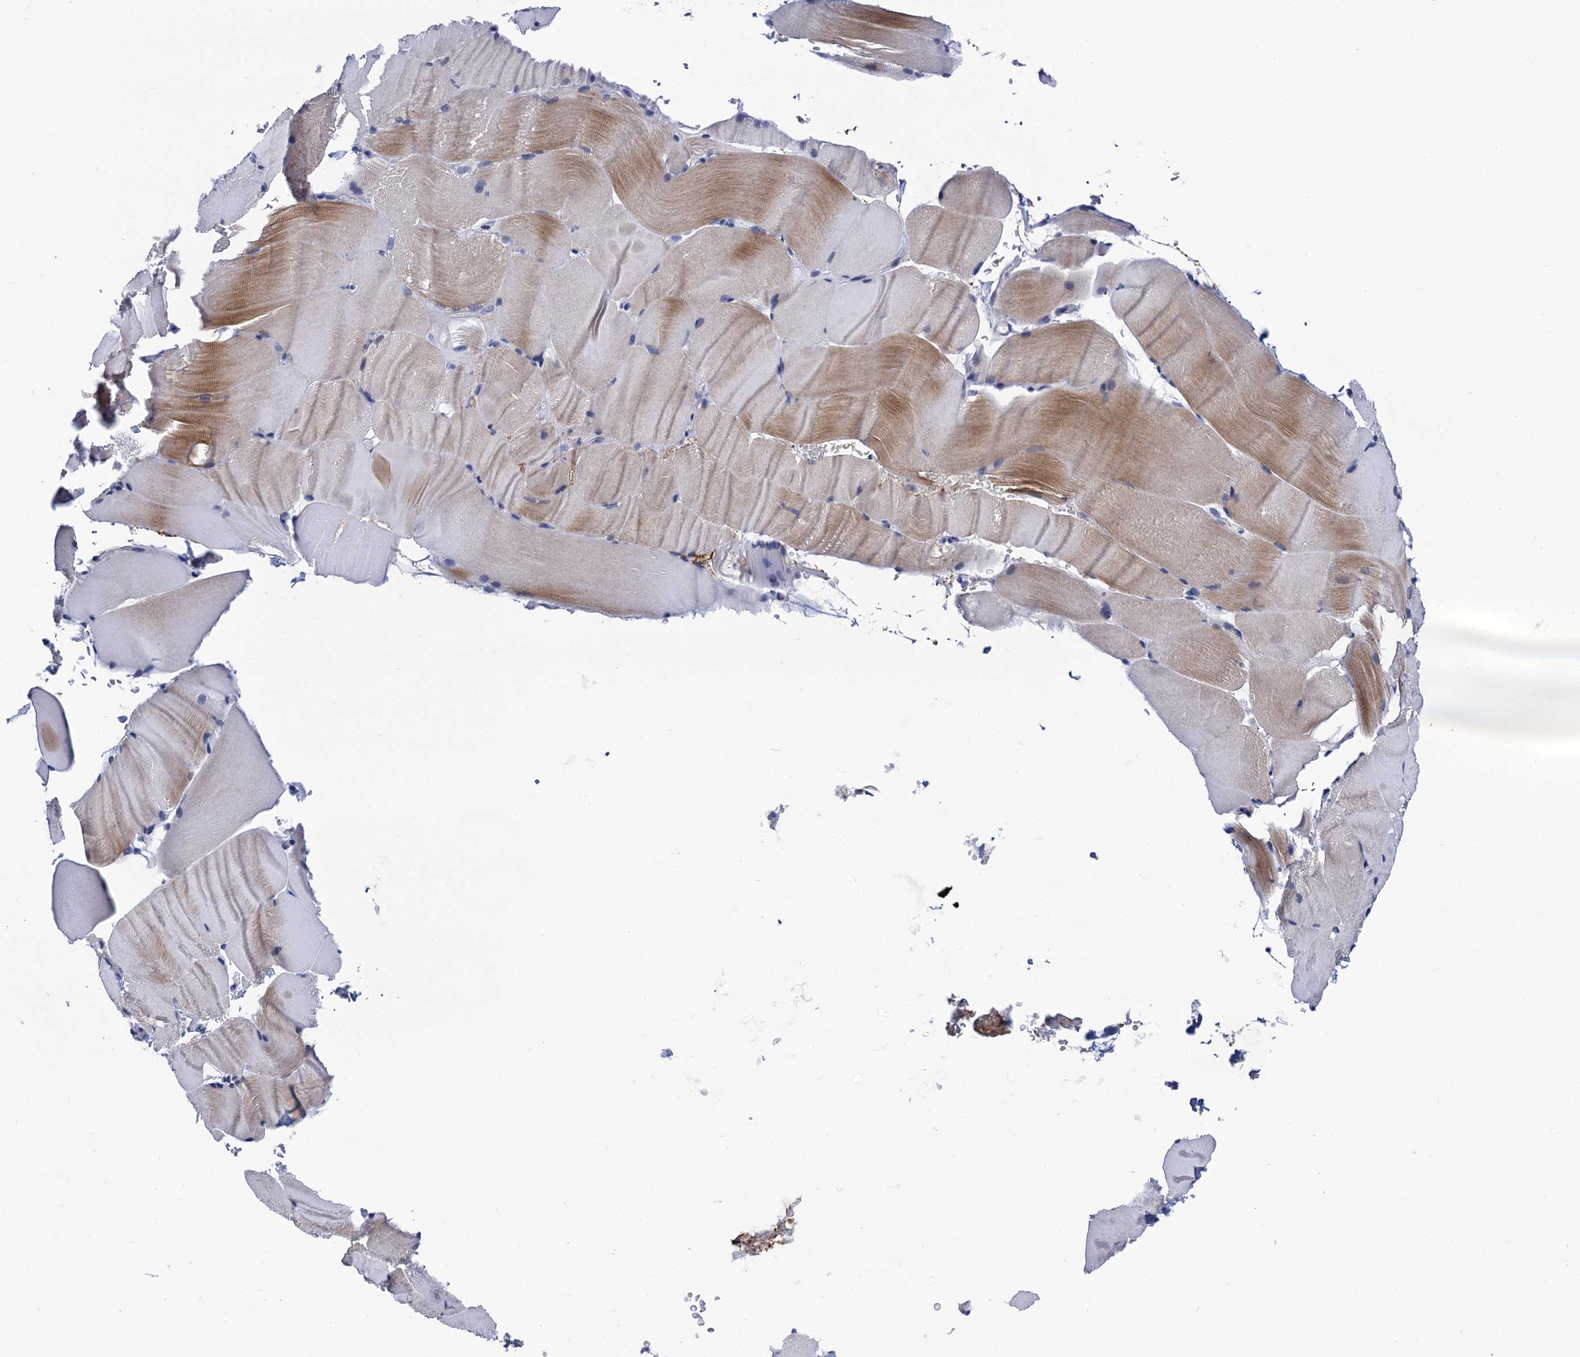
{"staining": {"intensity": "moderate", "quantity": "<25%", "location": "cytoplasmic/membranous"}, "tissue": "skeletal muscle", "cell_type": "Myocytes", "image_type": "normal", "snomed": [{"axis": "morphology", "description": "Normal tissue, NOS"}, {"axis": "topography", "description": "Skeletal muscle"}, {"axis": "topography", "description": "Parathyroid gland"}], "caption": "Immunohistochemical staining of benign skeletal muscle reveals moderate cytoplasmic/membranous protein positivity in approximately <25% of myocytes.", "gene": "C16orf87", "patient": {"sex": "female", "age": 37}}